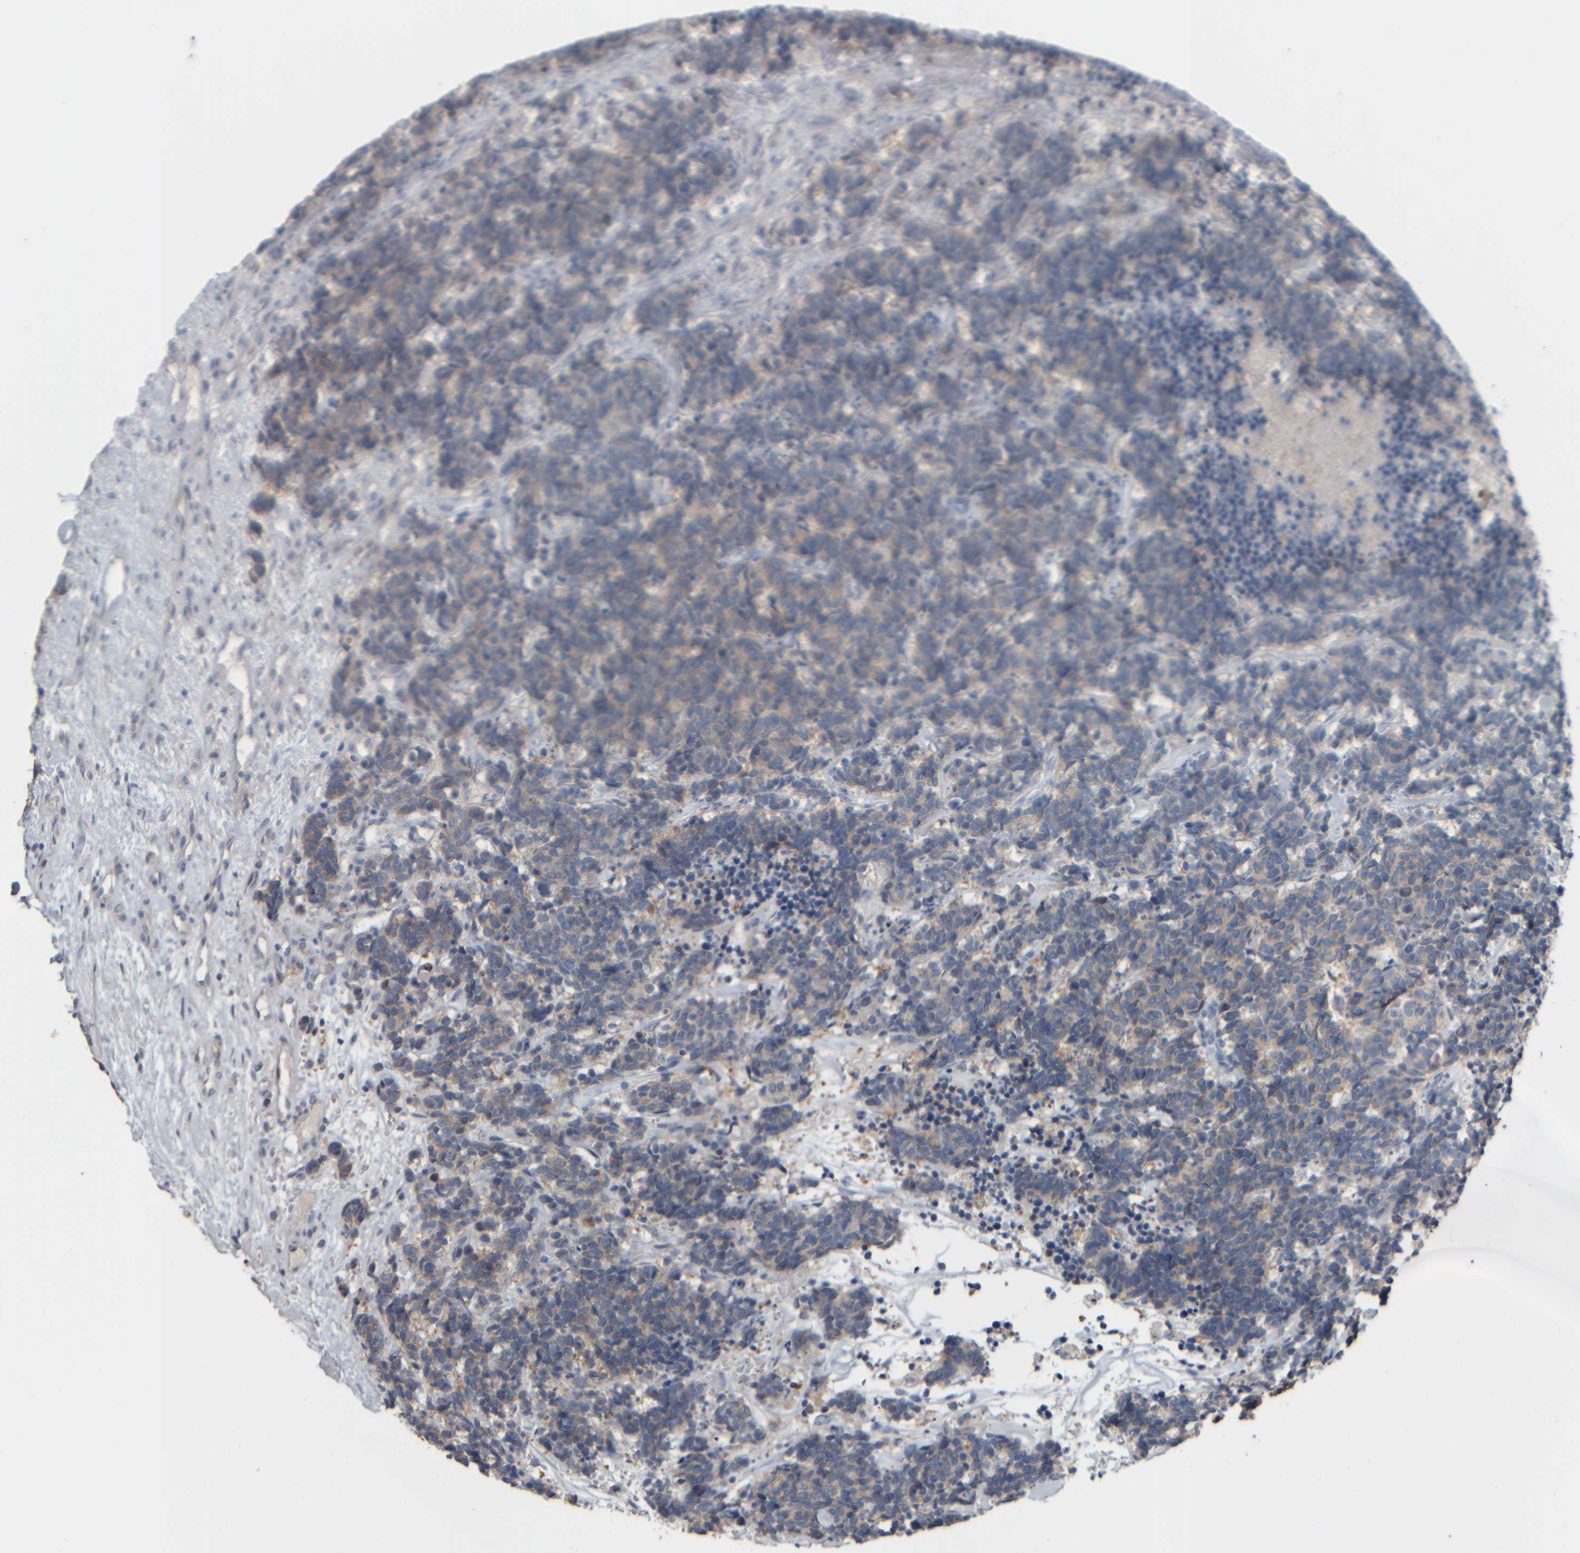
{"staining": {"intensity": "weak", "quantity": ">75%", "location": "cytoplasmic/membranous"}, "tissue": "carcinoid", "cell_type": "Tumor cells", "image_type": "cancer", "snomed": [{"axis": "morphology", "description": "Carcinoma, NOS"}, {"axis": "morphology", "description": "Carcinoid, malignant, NOS"}, {"axis": "topography", "description": "Urinary bladder"}], "caption": "An image of carcinoid stained for a protein reveals weak cytoplasmic/membranous brown staining in tumor cells.", "gene": "CAVIN4", "patient": {"sex": "male", "age": 57}}